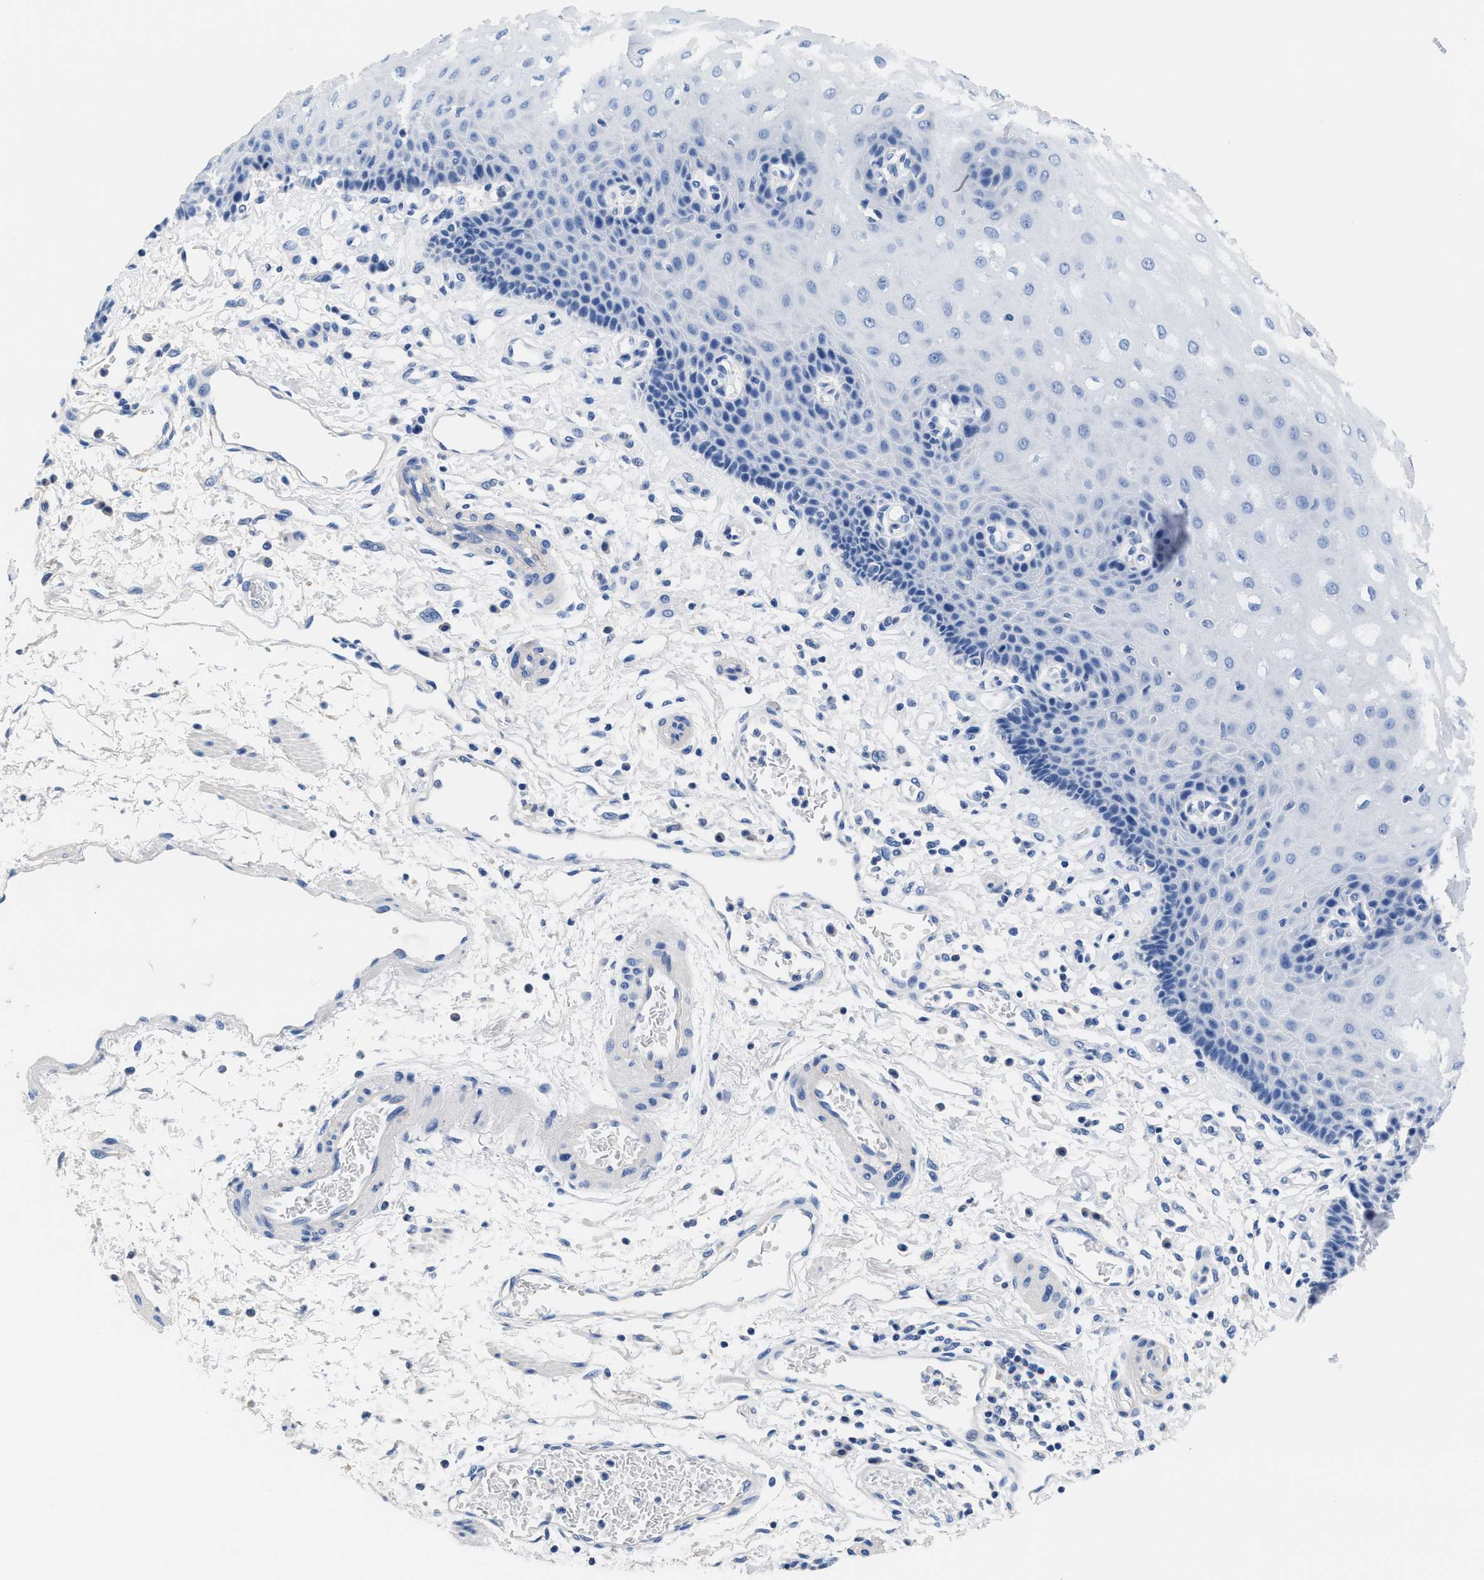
{"staining": {"intensity": "negative", "quantity": "none", "location": "none"}, "tissue": "esophagus", "cell_type": "Squamous epithelial cells", "image_type": "normal", "snomed": [{"axis": "morphology", "description": "Normal tissue, NOS"}, {"axis": "topography", "description": "Esophagus"}], "caption": "Immunohistochemistry of normal esophagus shows no expression in squamous epithelial cells.", "gene": "SLFN13", "patient": {"sex": "male", "age": 54}}